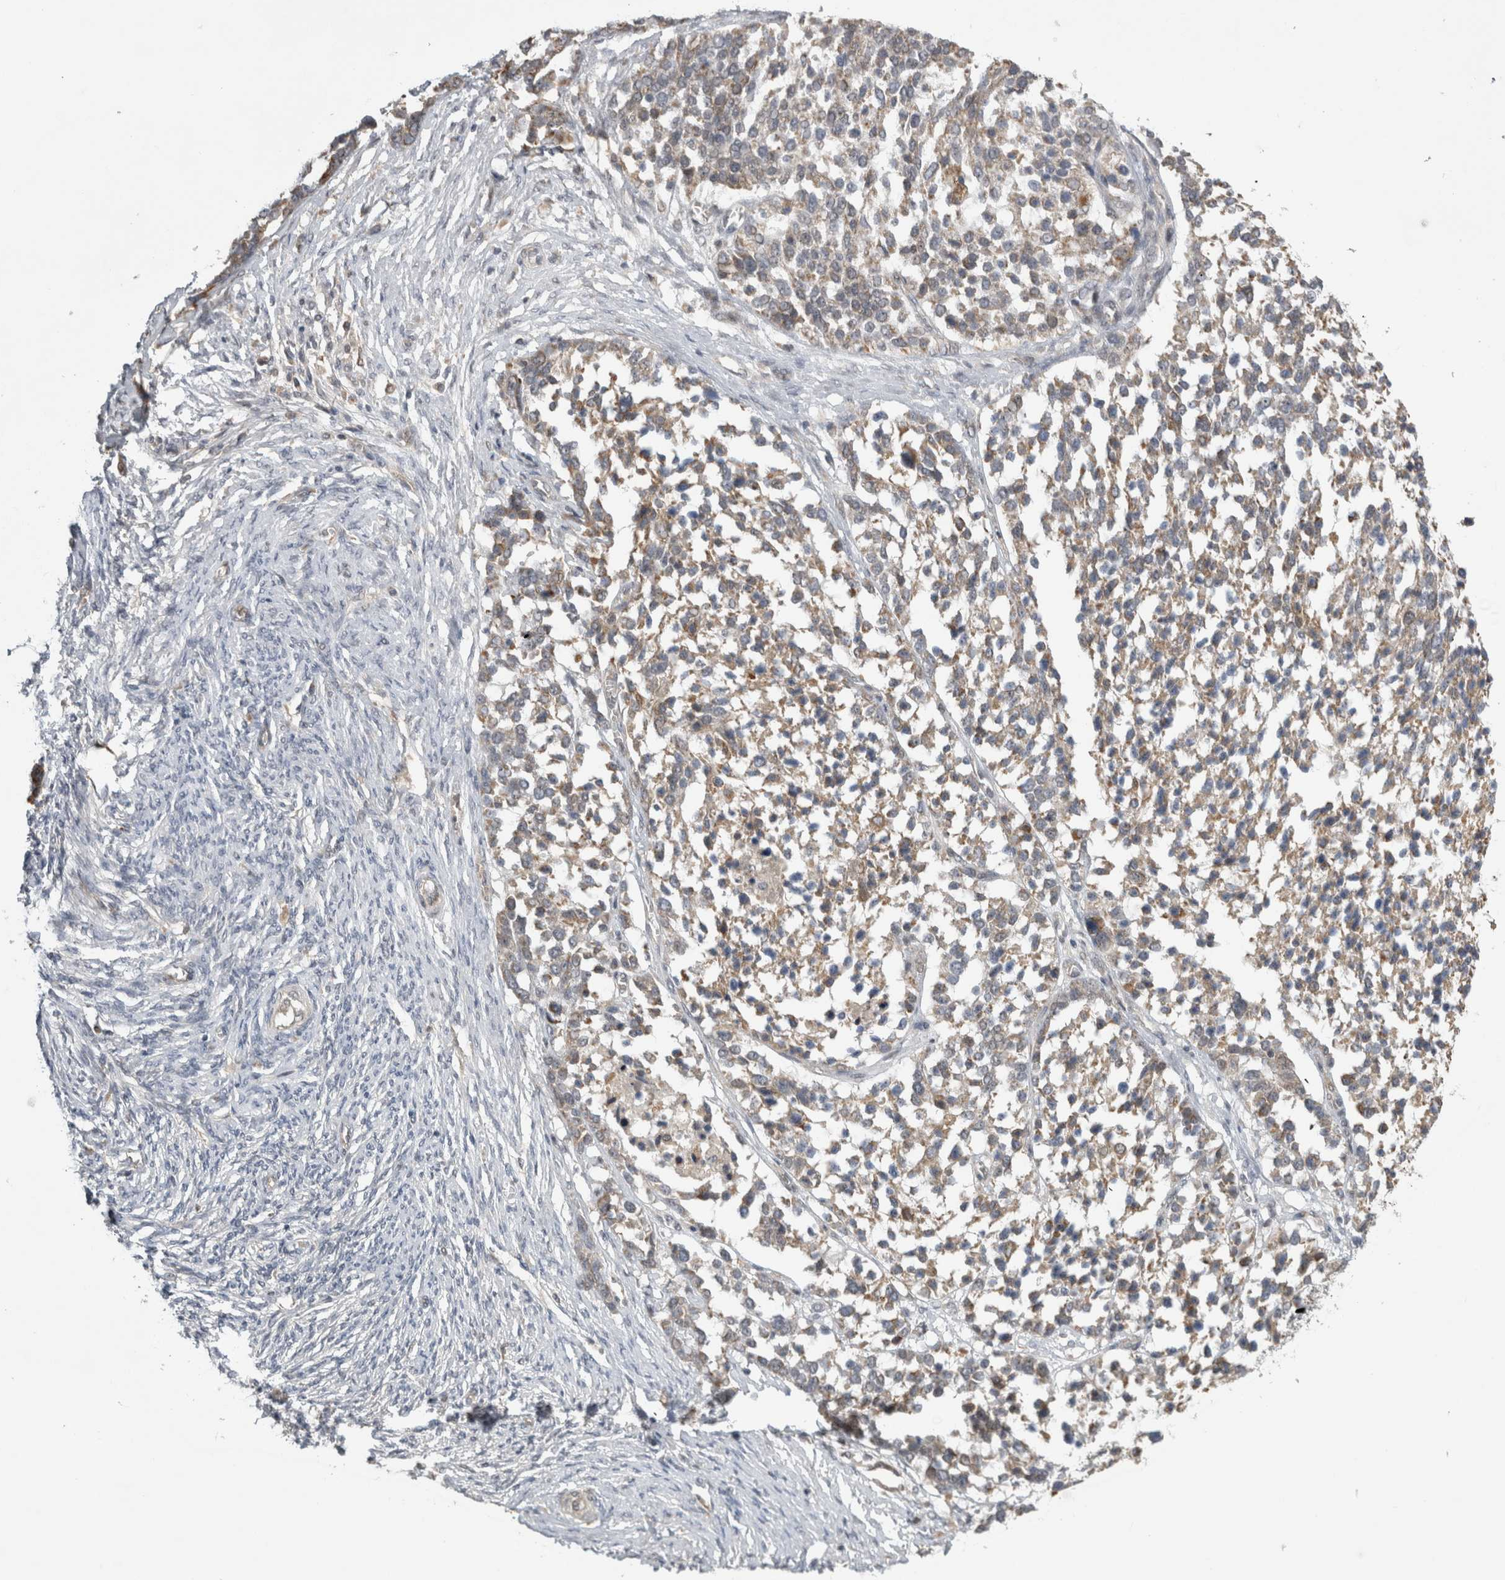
{"staining": {"intensity": "weak", "quantity": ">75%", "location": "cytoplasmic/membranous"}, "tissue": "ovarian cancer", "cell_type": "Tumor cells", "image_type": "cancer", "snomed": [{"axis": "morphology", "description": "Cystadenocarcinoma, serous, NOS"}, {"axis": "topography", "description": "Ovary"}], "caption": "The micrograph reveals staining of serous cystadenocarcinoma (ovarian), revealing weak cytoplasmic/membranous protein positivity (brown color) within tumor cells. (DAB (3,3'-diaminobenzidine) IHC with brightfield microscopy, high magnification).", "gene": "KCNIP1", "patient": {"sex": "female", "age": 44}}